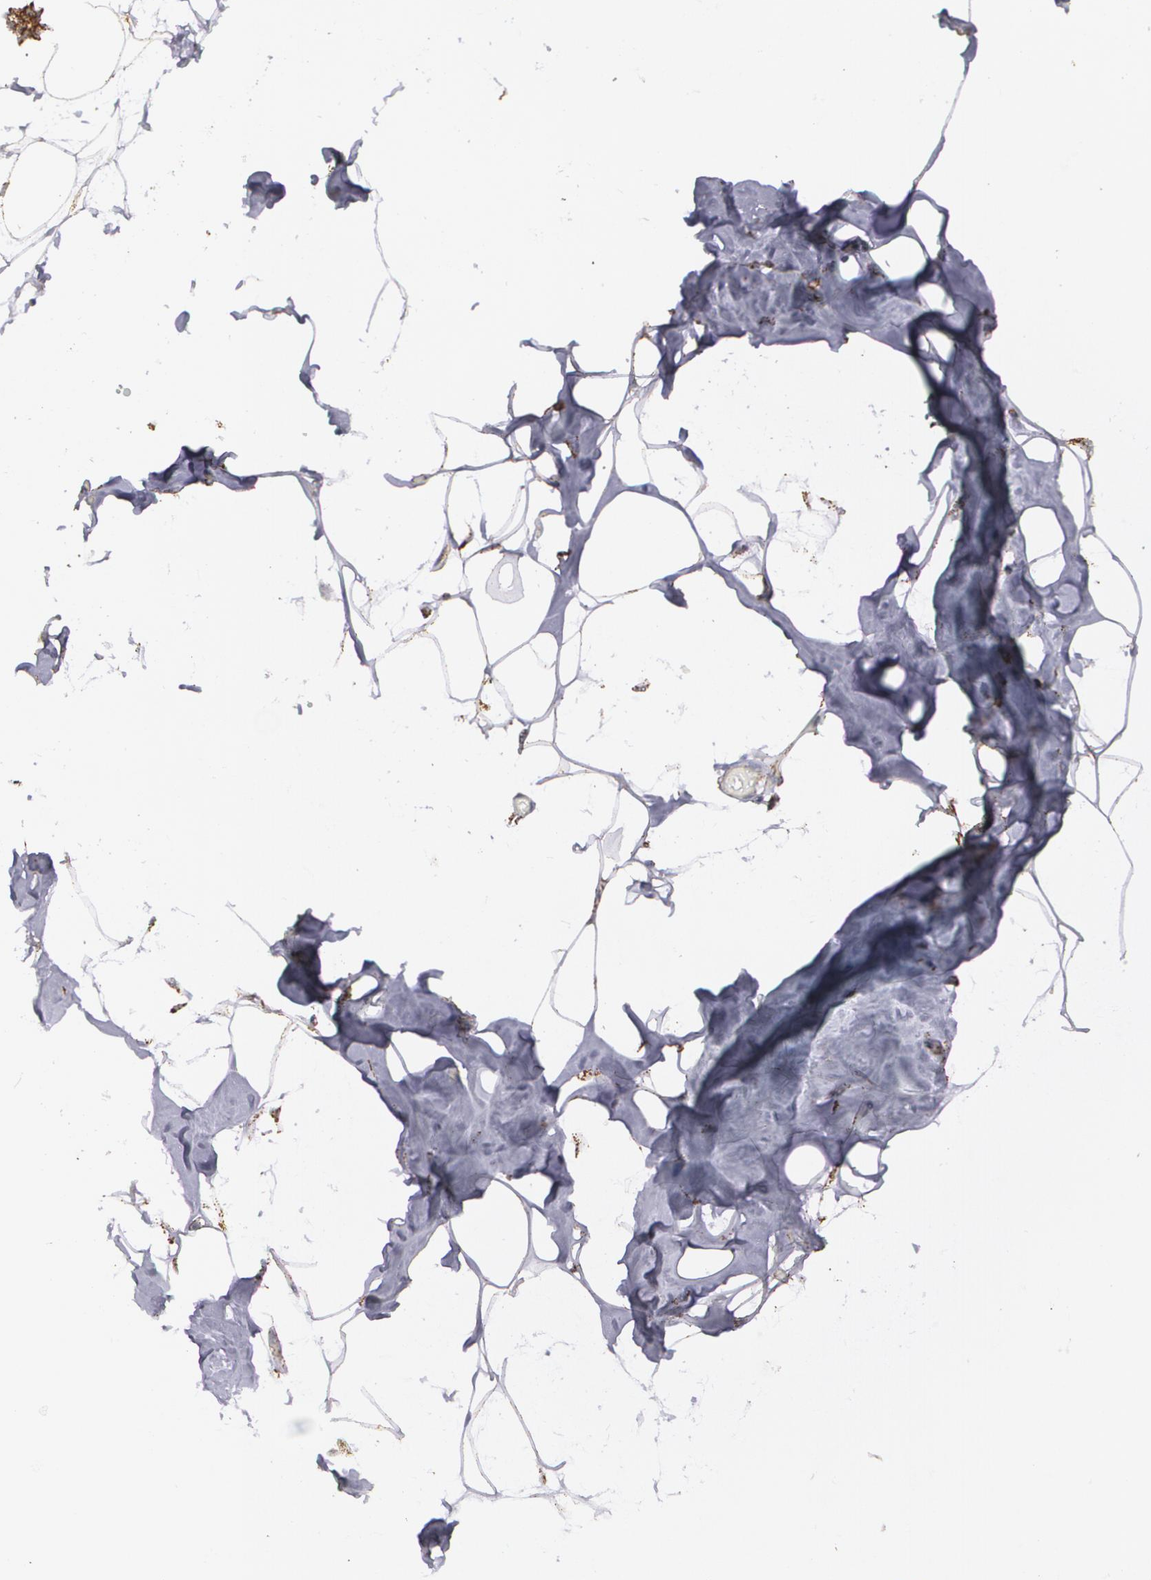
{"staining": {"intensity": "negative", "quantity": "none", "location": "none"}, "tissue": "breast", "cell_type": "Adipocytes", "image_type": "normal", "snomed": [{"axis": "morphology", "description": "Normal tissue, NOS"}, {"axis": "morphology", "description": "Fibrosis, NOS"}, {"axis": "topography", "description": "Breast"}], "caption": "There is no significant positivity in adipocytes of breast. The staining is performed using DAB (3,3'-diaminobenzidine) brown chromogen with nuclei counter-stained in using hematoxylin.", "gene": "HSPD1", "patient": {"sex": "female", "age": 39}}